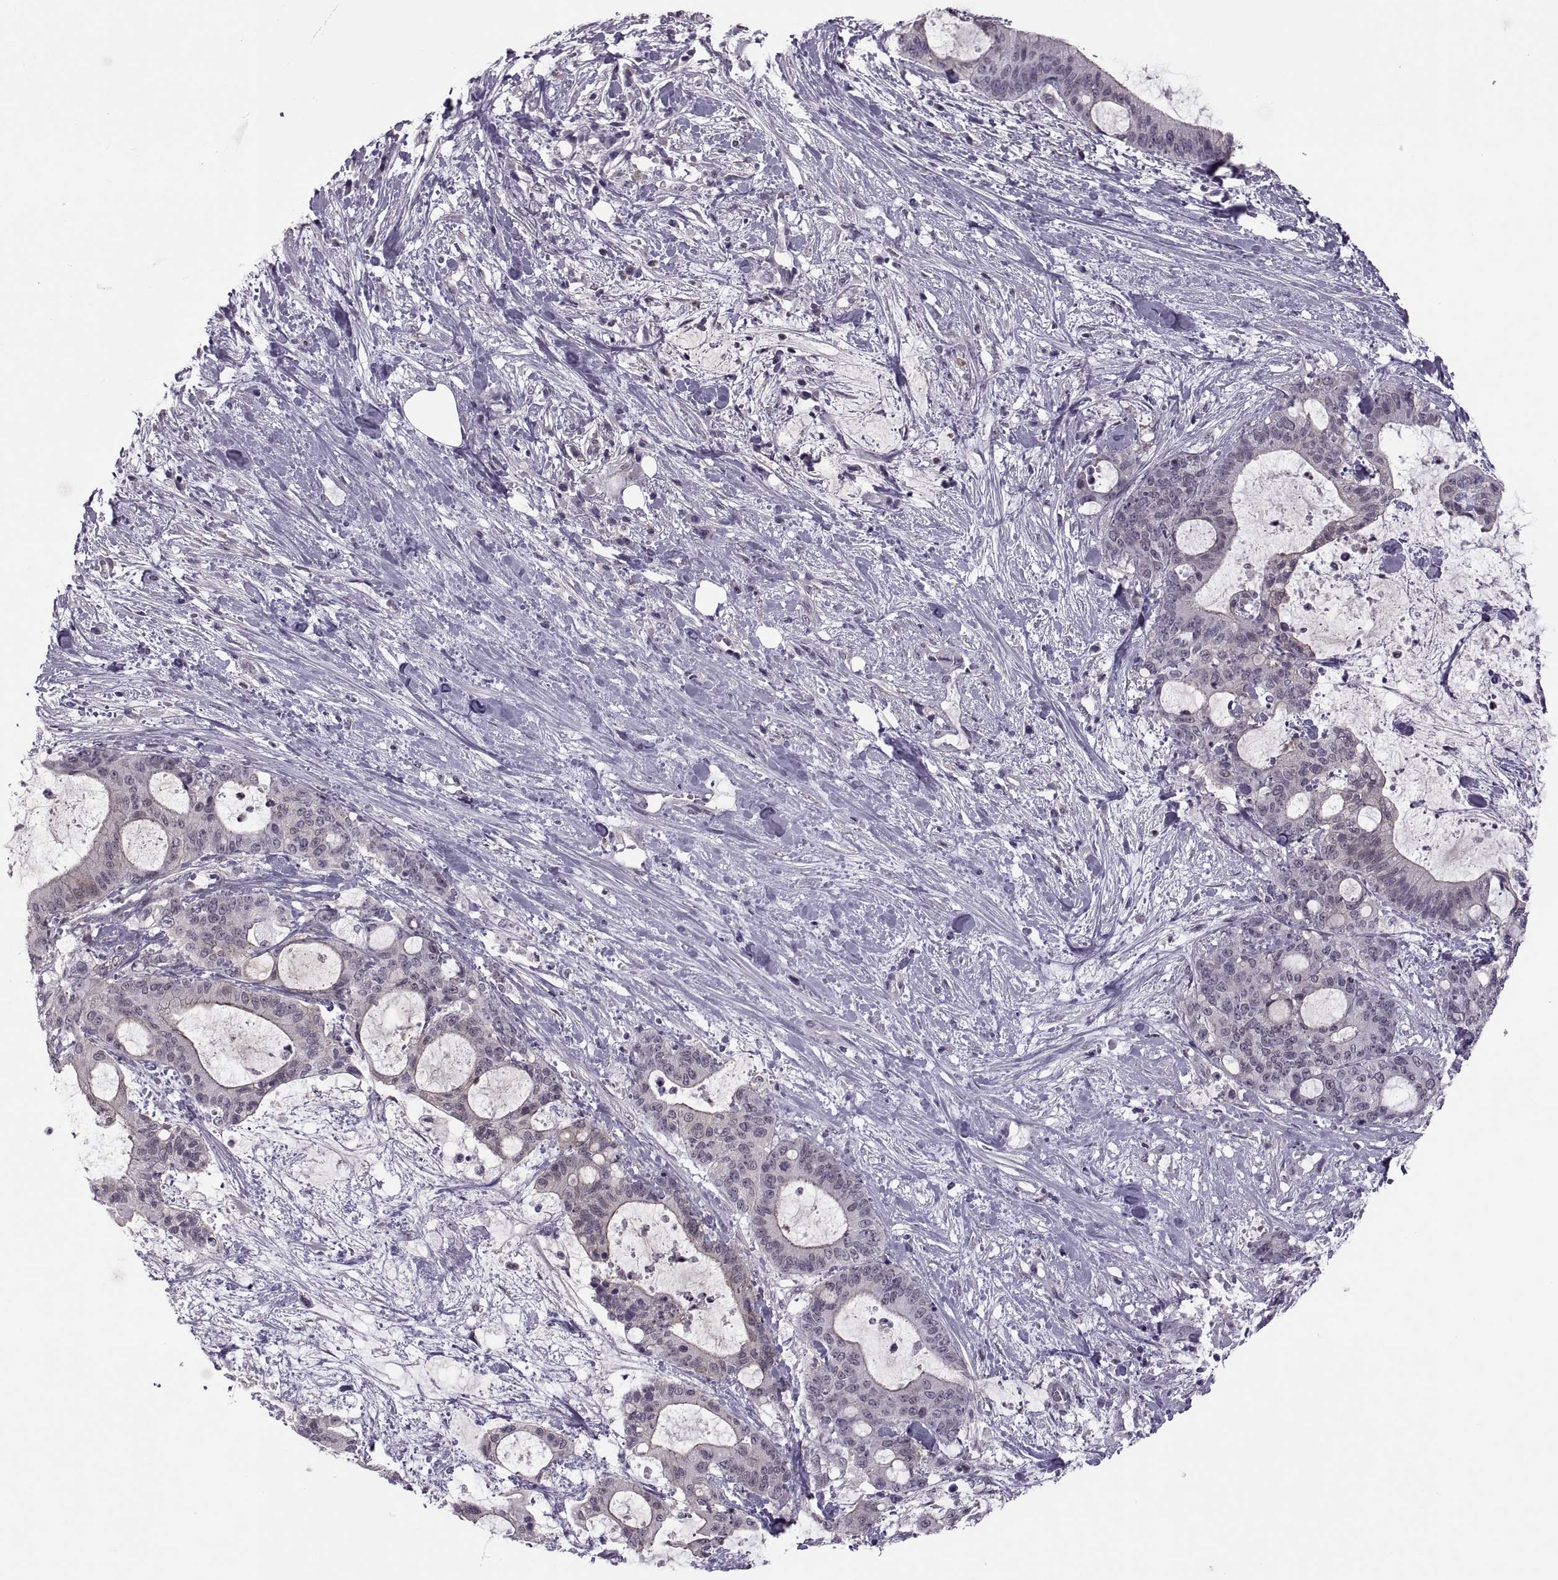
{"staining": {"intensity": "negative", "quantity": "none", "location": "none"}, "tissue": "liver cancer", "cell_type": "Tumor cells", "image_type": "cancer", "snomed": [{"axis": "morphology", "description": "Cholangiocarcinoma"}, {"axis": "topography", "description": "Liver"}], "caption": "DAB immunohistochemical staining of human cholangiocarcinoma (liver) displays no significant expression in tumor cells.", "gene": "ODF3", "patient": {"sex": "female", "age": 73}}